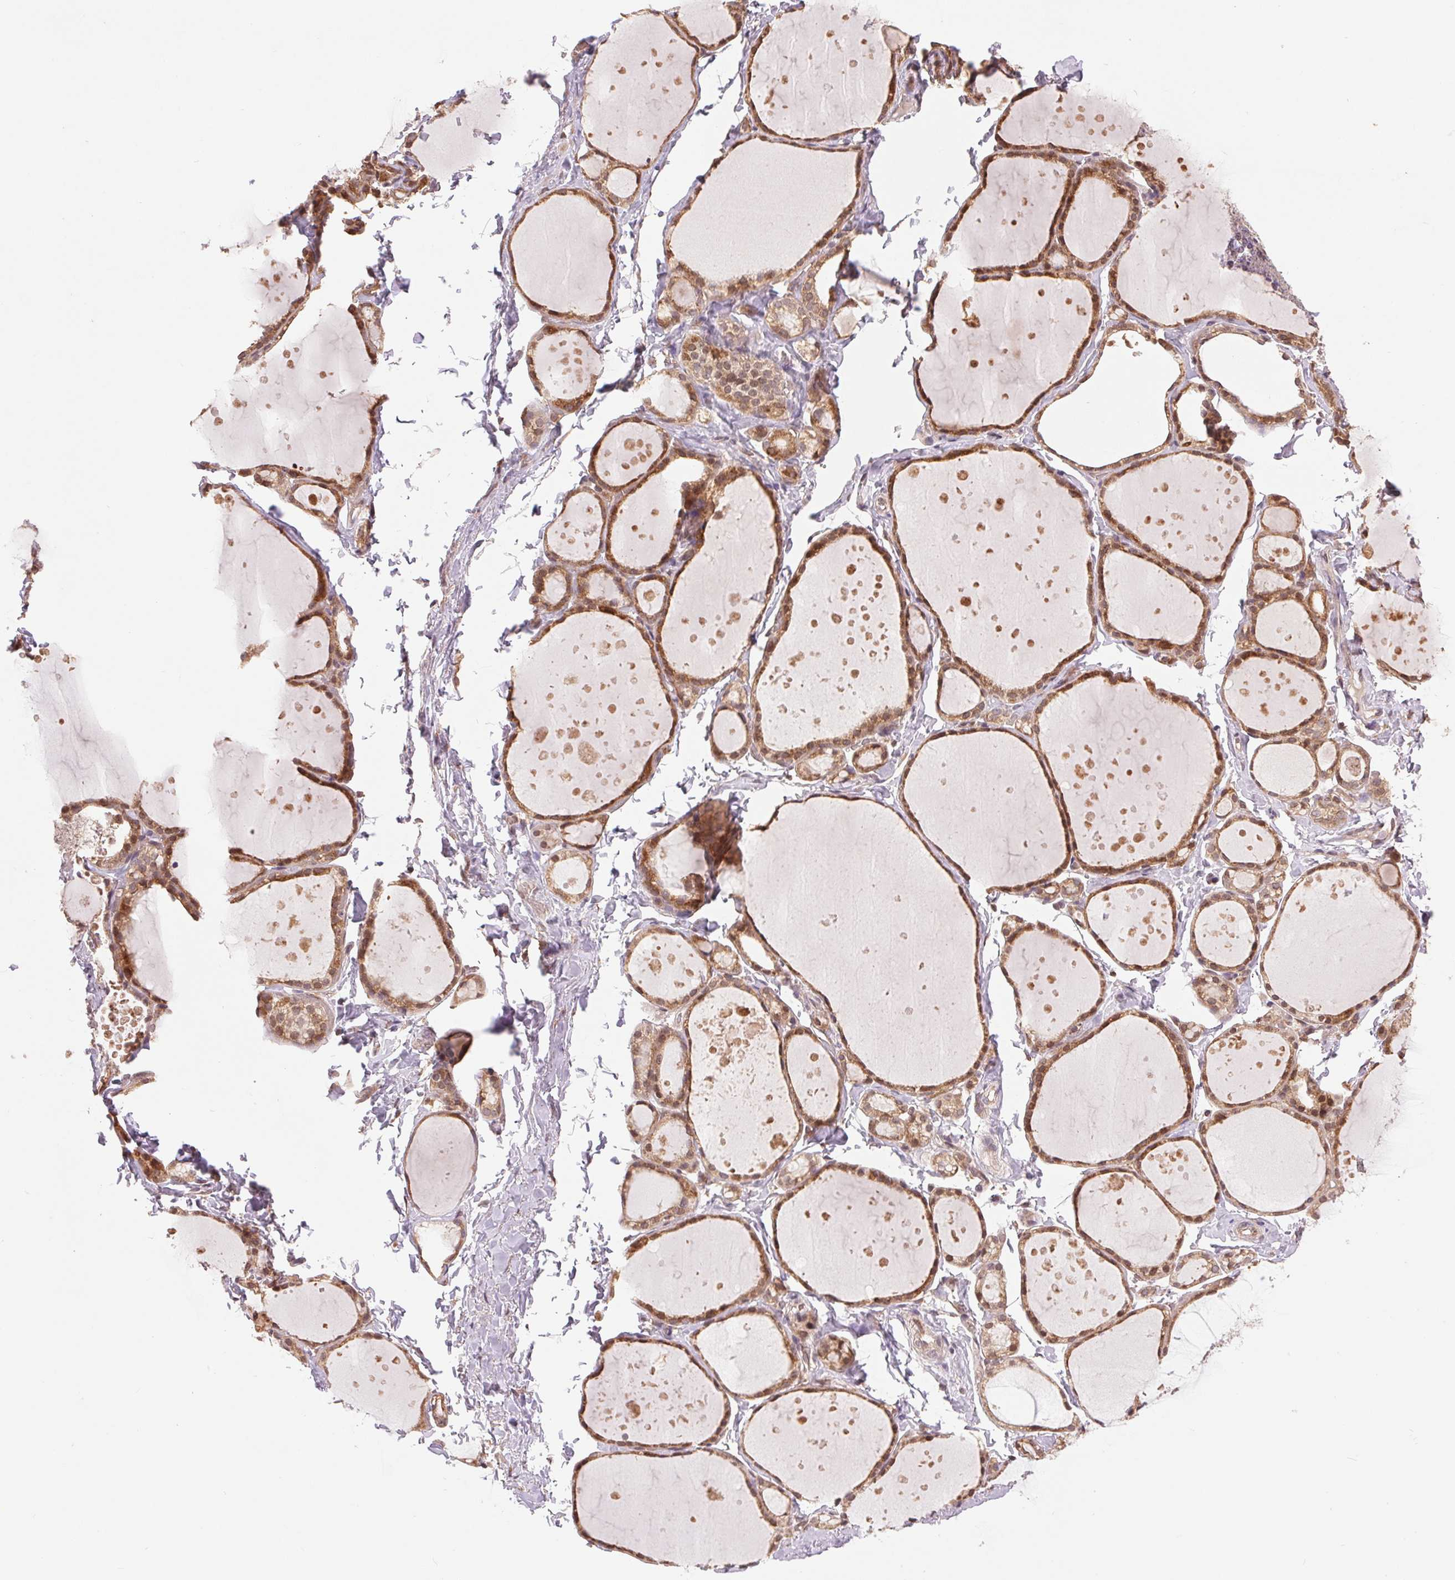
{"staining": {"intensity": "moderate", "quantity": ">75%", "location": "cytoplasmic/membranous,nuclear"}, "tissue": "thyroid gland", "cell_type": "Glandular cells", "image_type": "normal", "snomed": [{"axis": "morphology", "description": "Normal tissue, NOS"}, {"axis": "topography", "description": "Thyroid gland"}], "caption": "Moderate cytoplasmic/membranous,nuclear staining is present in about >75% of glandular cells in unremarkable thyroid gland. (brown staining indicates protein expression, while blue staining denotes nuclei).", "gene": "BTF3L4", "patient": {"sex": "male", "age": 68}}